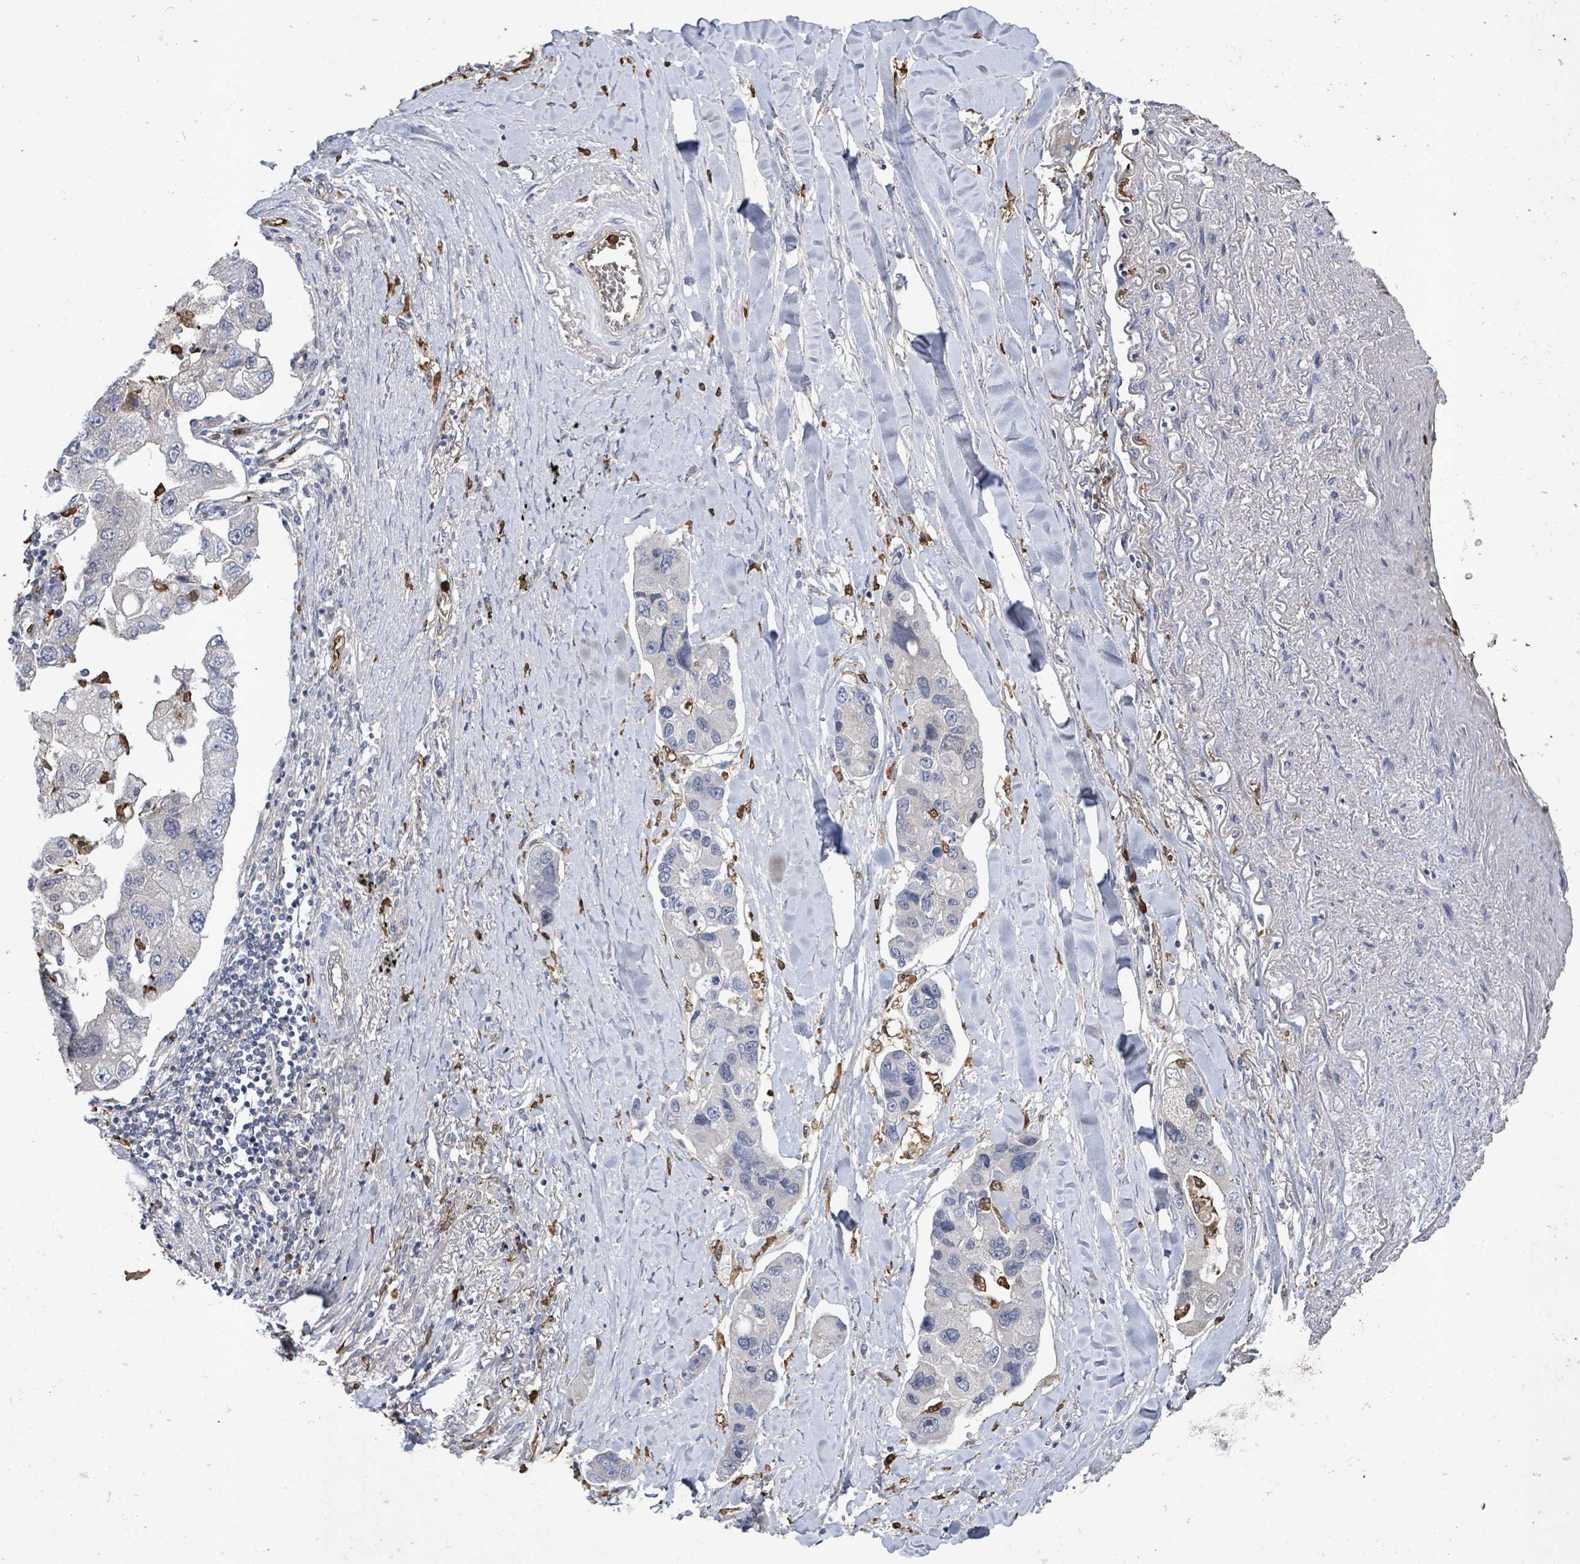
{"staining": {"intensity": "negative", "quantity": "none", "location": "none"}, "tissue": "lung cancer", "cell_type": "Tumor cells", "image_type": "cancer", "snomed": [{"axis": "morphology", "description": "Adenocarcinoma, NOS"}, {"axis": "topography", "description": "Lung"}], "caption": "Tumor cells show no significant staining in lung adenocarcinoma. (DAB IHC visualized using brightfield microscopy, high magnification).", "gene": "FAM210A", "patient": {"sex": "female", "age": 54}}